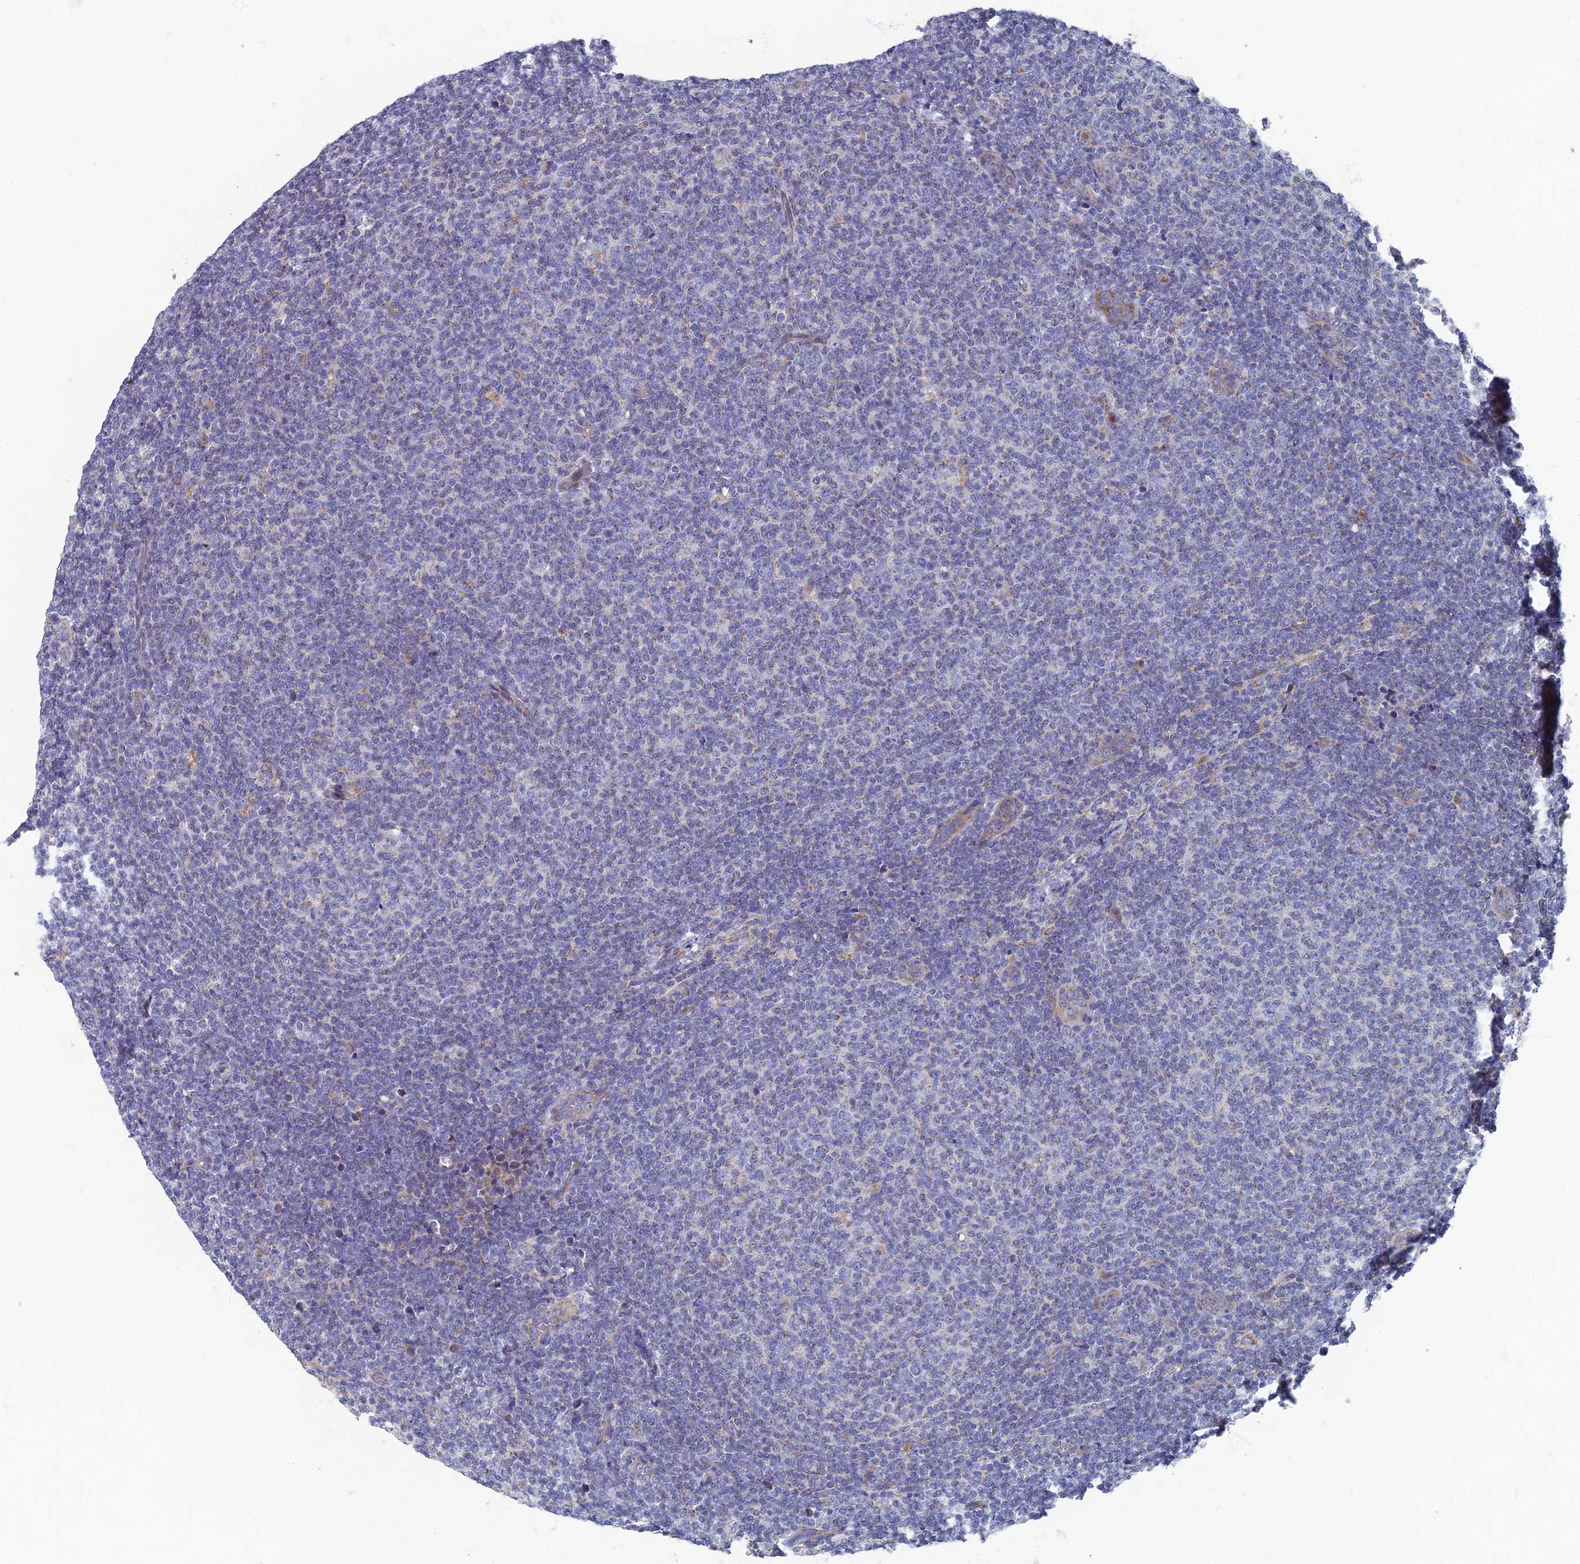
{"staining": {"intensity": "negative", "quantity": "none", "location": "none"}, "tissue": "lymphoma", "cell_type": "Tumor cells", "image_type": "cancer", "snomed": [{"axis": "morphology", "description": "Malignant lymphoma, non-Hodgkin's type, Low grade"}, {"axis": "topography", "description": "Lymph node"}], "caption": "Tumor cells are negative for brown protein staining in low-grade malignant lymphoma, non-Hodgkin's type.", "gene": "RNASEK", "patient": {"sex": "male", "age": 66}}